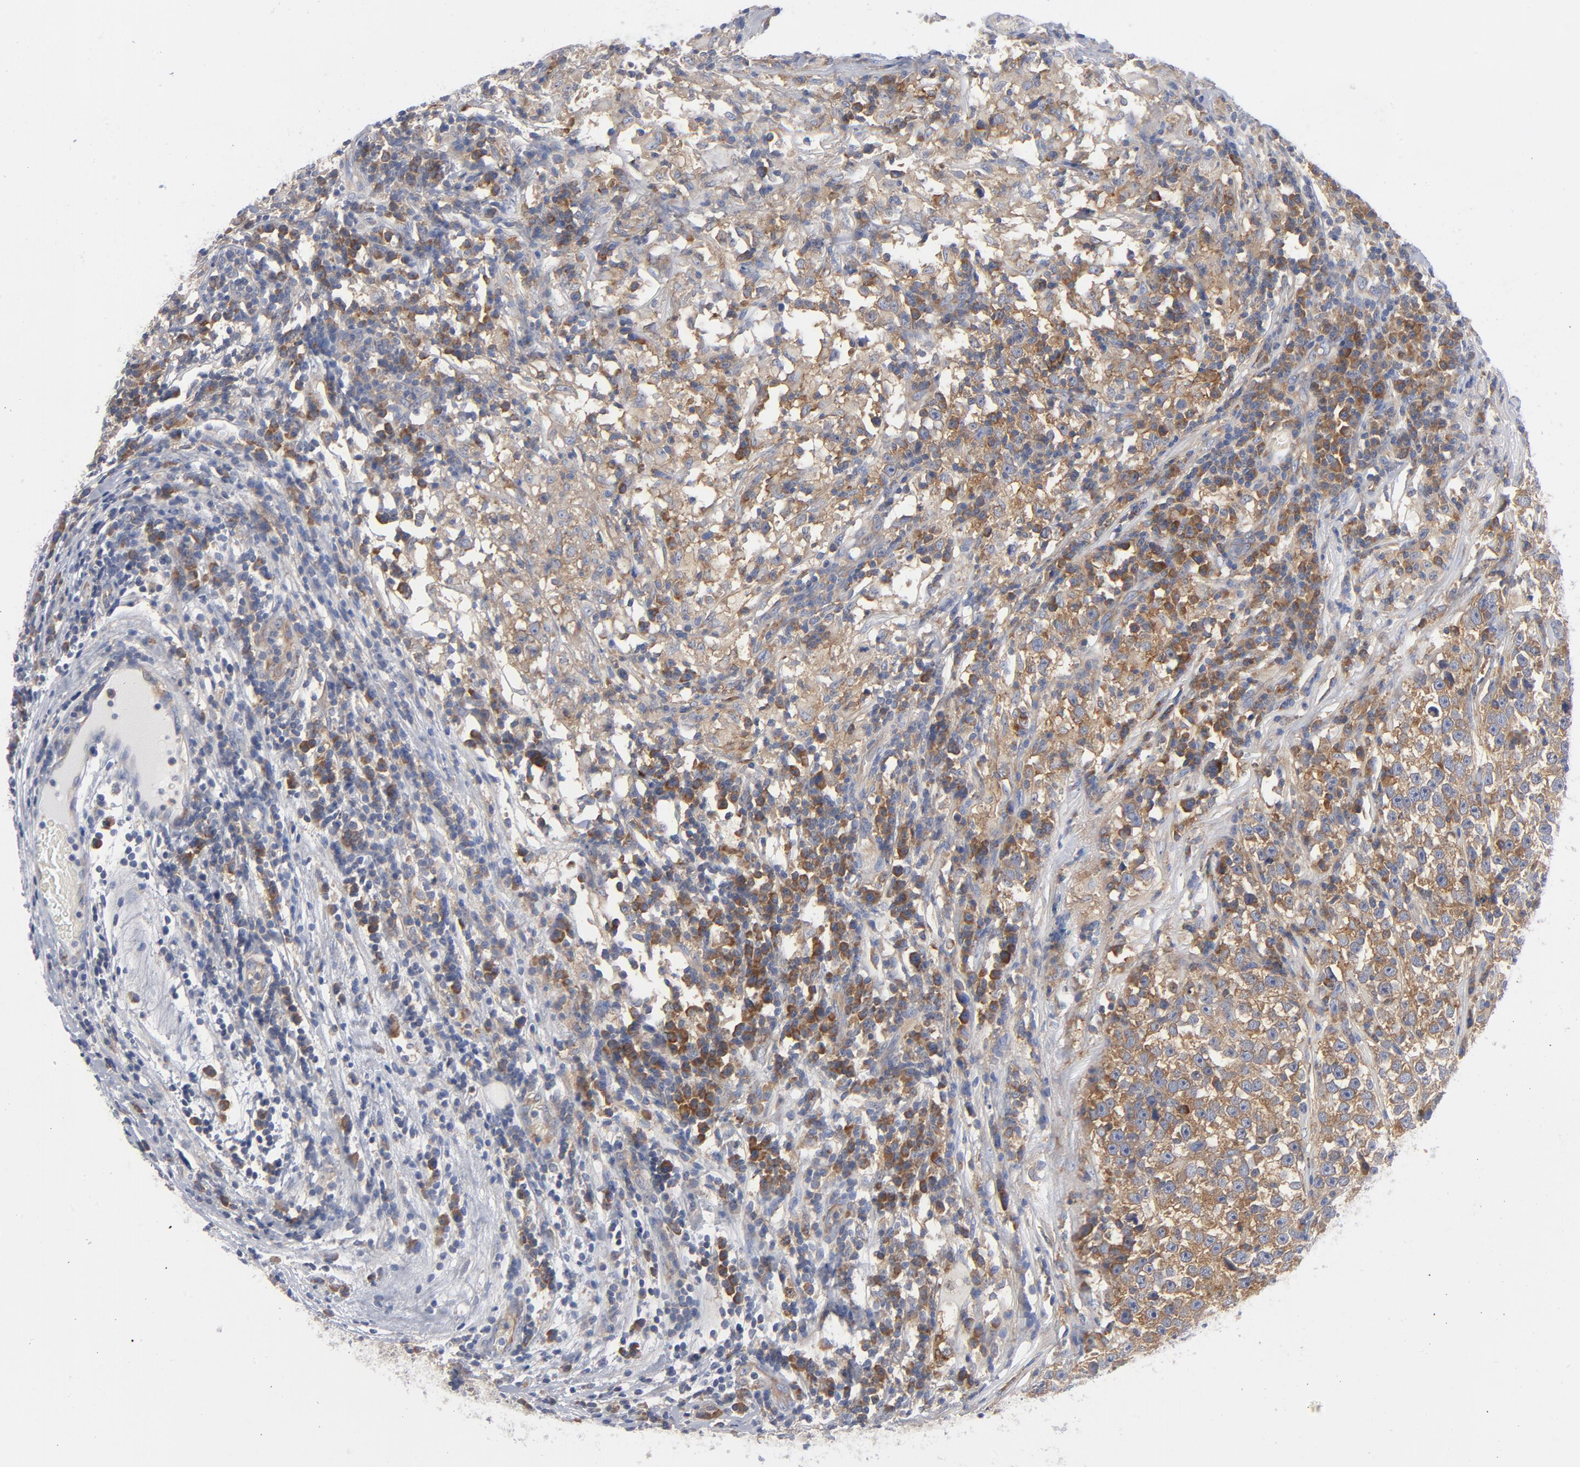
{"staining": {"intensity": "moderate", "quantity": ">75%", "location": "cytoplasmic/membranous"}, "tissue": "testis cancer", "cell_type": "Tumor cells", "image_type": "cancer", "snomed": [{"axis": "morphology", "description": "Seminoma, NOS"}, {"axis": "topography", "description": "Testis"}], "caption": "The histopathology image displays staining of testis cancer, revealing moderate cytoplasmic/membranous protein positivity (brown color) within tumor cells.", "gene": "CD86", "patient": {"sex": "male", "age": 43}}